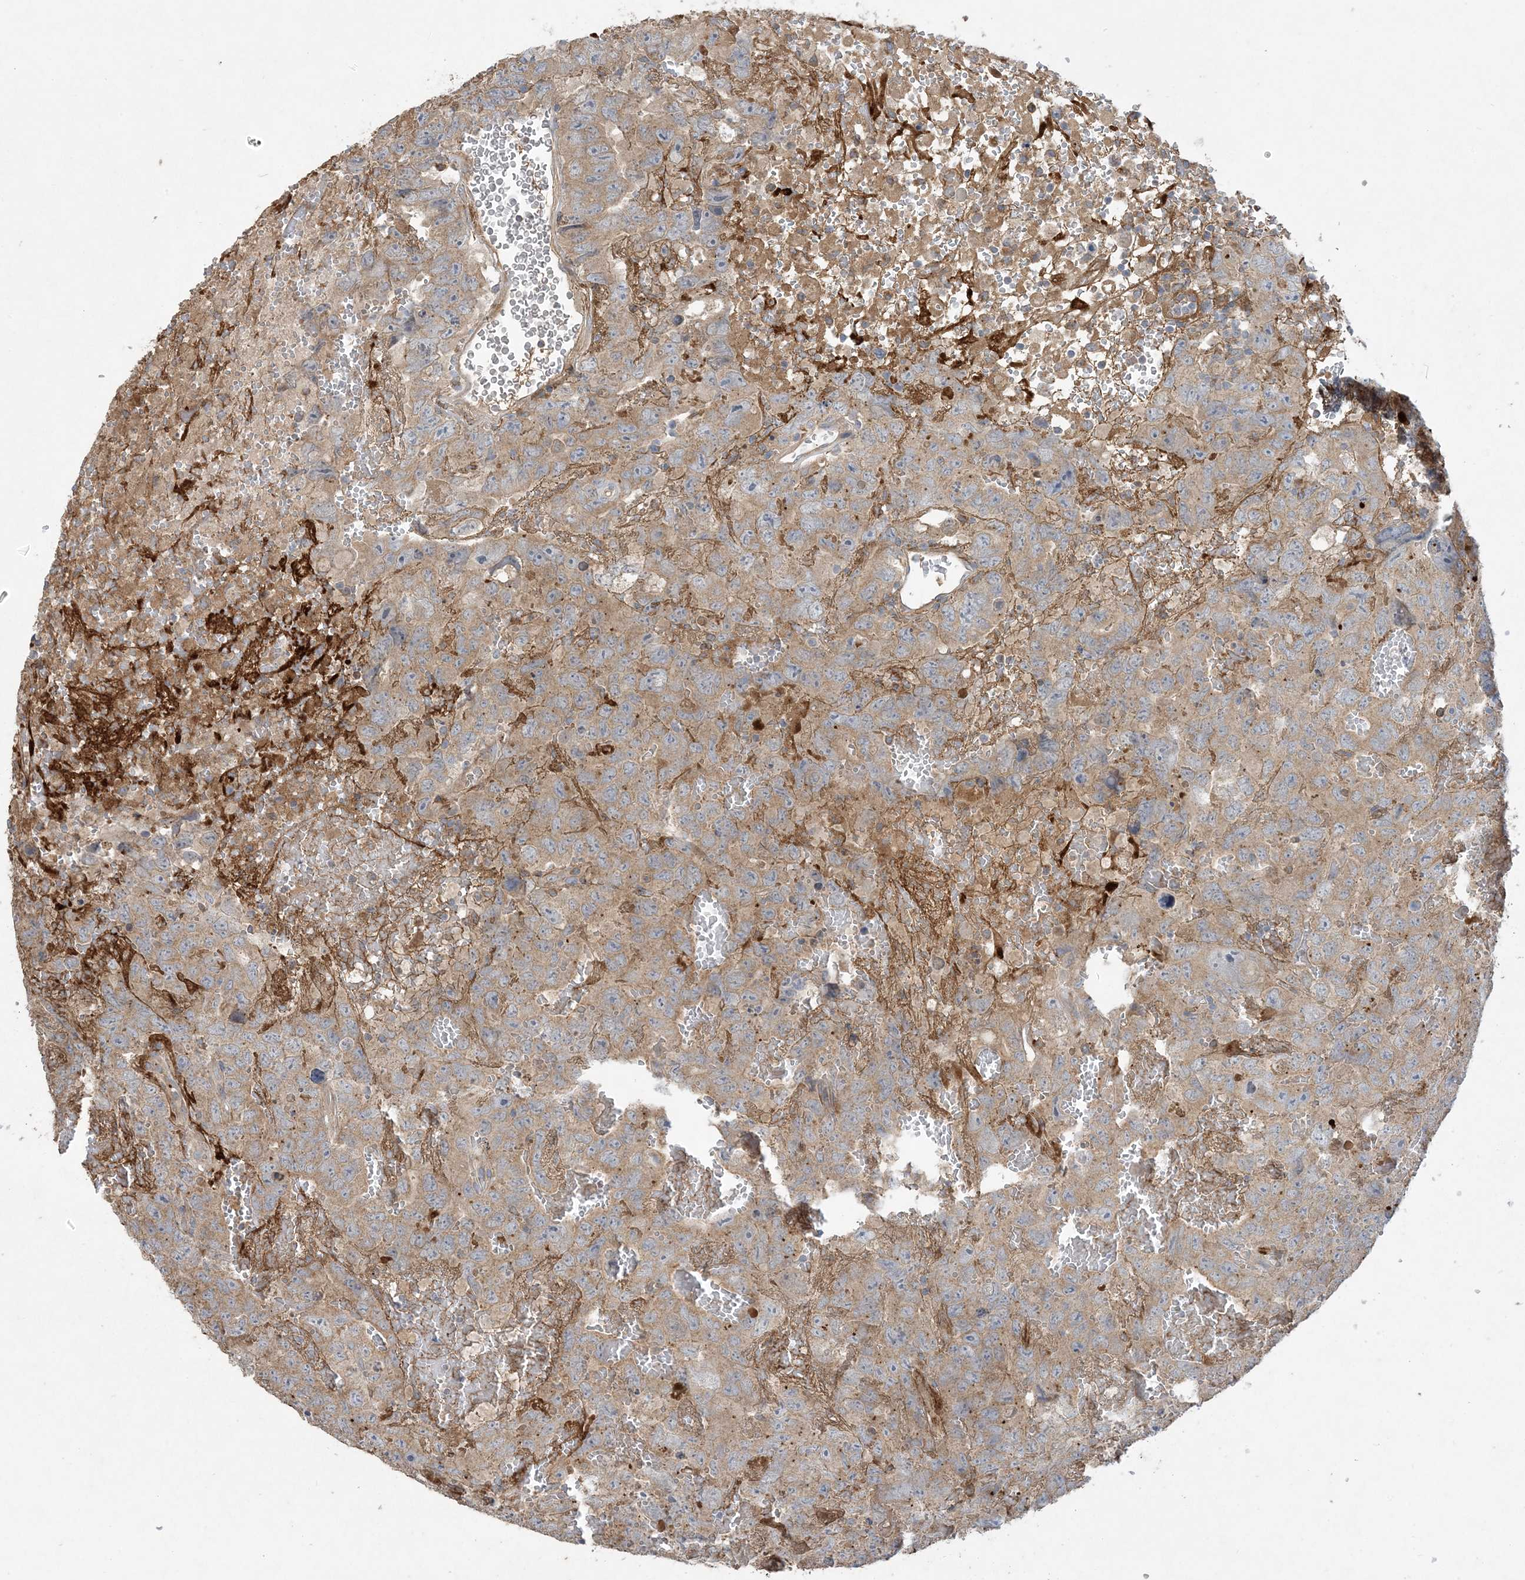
{"staining": {"intensity": "moderate", "quantity": ">75%", "location": "cytoplasmic/membranous"}, "tissue": "testis cancer", "cell_type": "Tumor cells", "image_type": "cancer", "snomed": [{"axis": "morphology", "description": "Carcinoma, Embryonal, NOS"}, {"axis": "topography", "description": "Testis"}], "caption": "About >75% of tumor cells in testis embryonal carcinoma reveal moderate cytoplasmic/membranous protein staining as visualized by brown immunohistochemical staining.", "gene": "MASP2", "patient": {"sex": "male", "age": 45}}